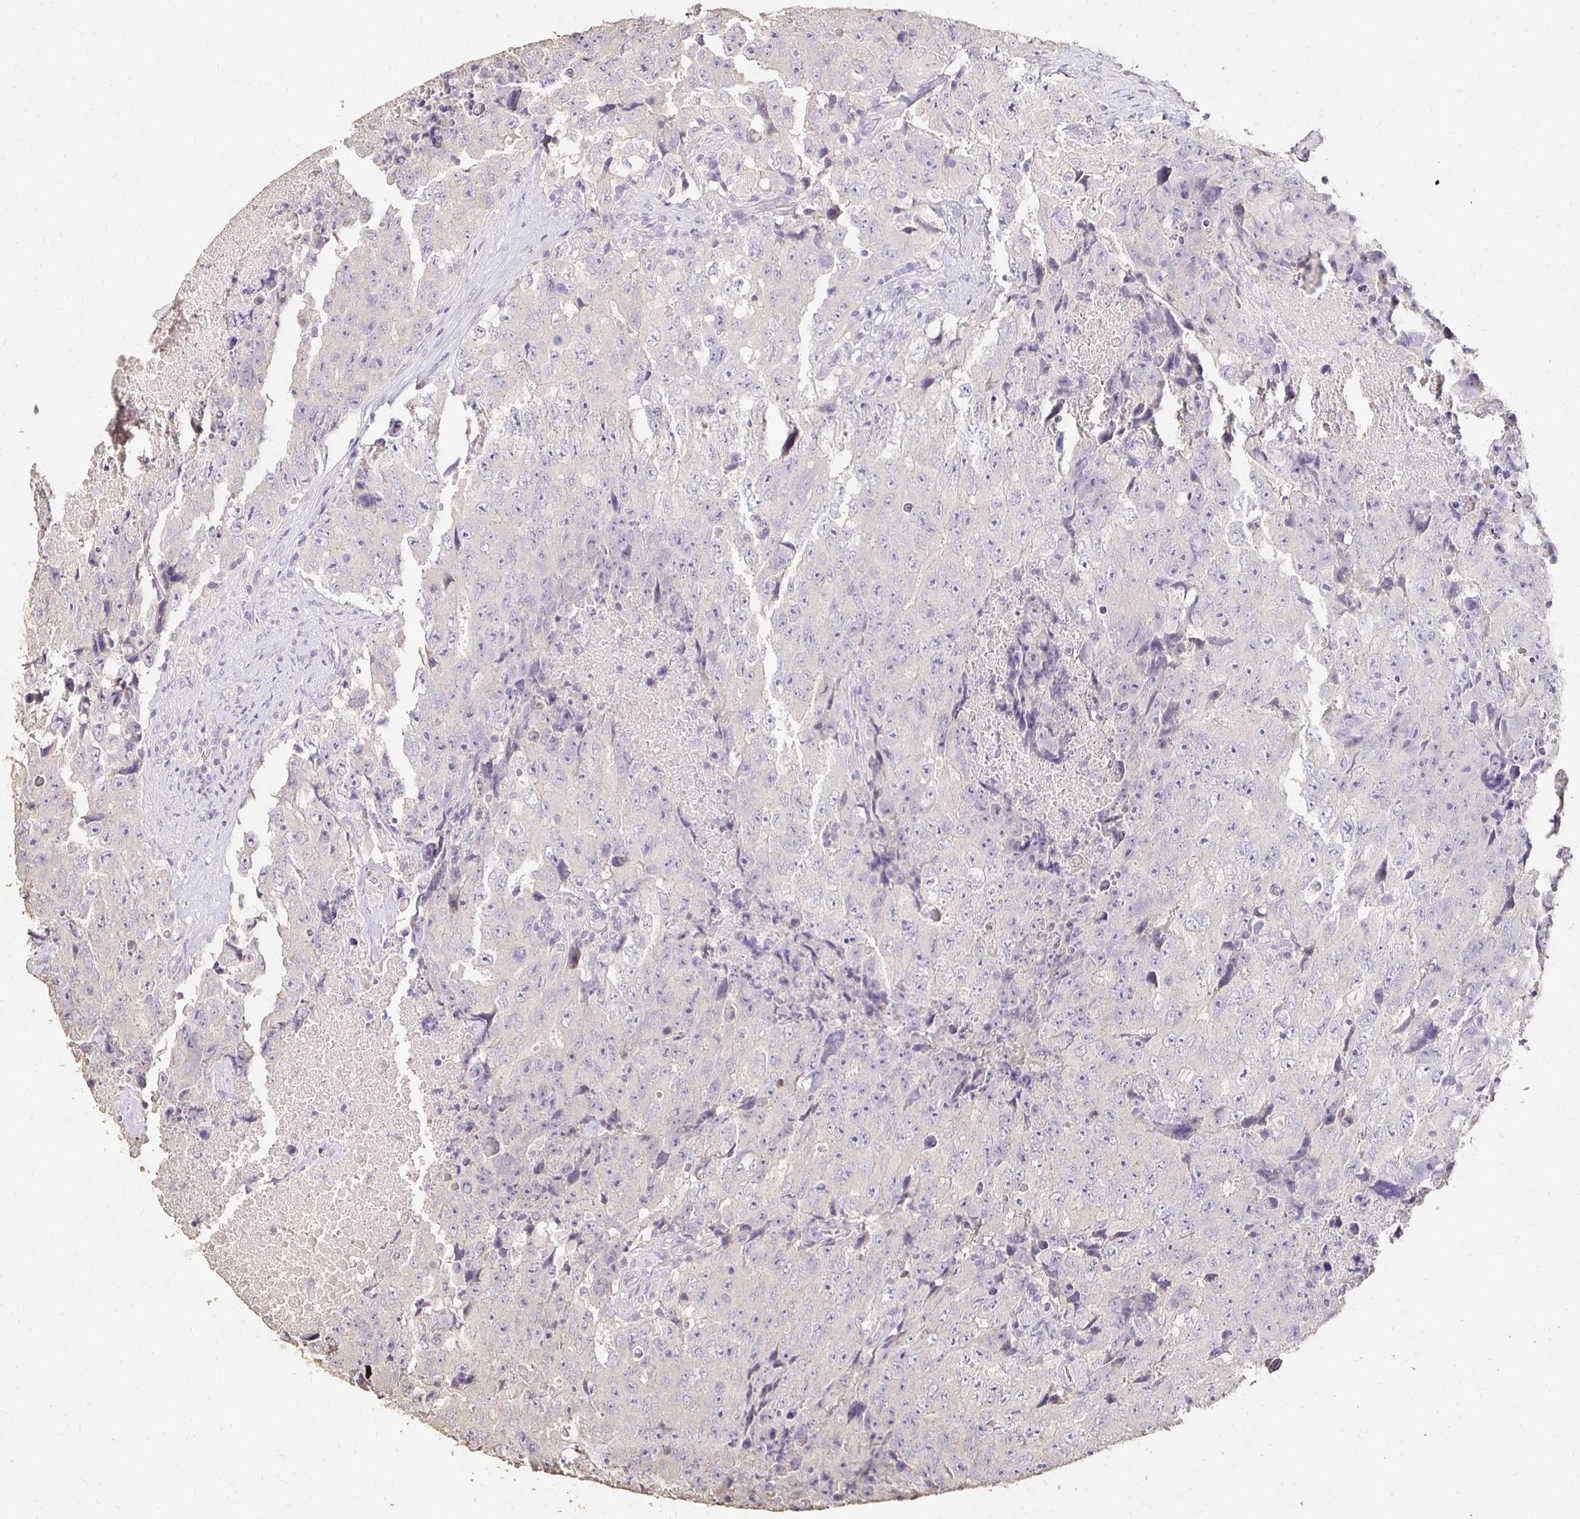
{"staining": {"intensity": "negative", "quantity": "none", "location": "none"}, "tissue": "testis cancer", "cell_type": "Tumor cells", "image_type": "cancer", "snomed": [{"axis": "morphology", "description": "Carcinoma, Embryonal, NOS"}, {"axis": "topography", "description": "Testis"}], "caption": "Immunohistochemistry (IHC) image of neoplastic tissue: human testis cancer (embryonal carcinoma) stained with DAB reveals no significant protein positivity in tumor cells.", "gene": "UGT1A6", "patient": {"sex": "male", "age": 24}}